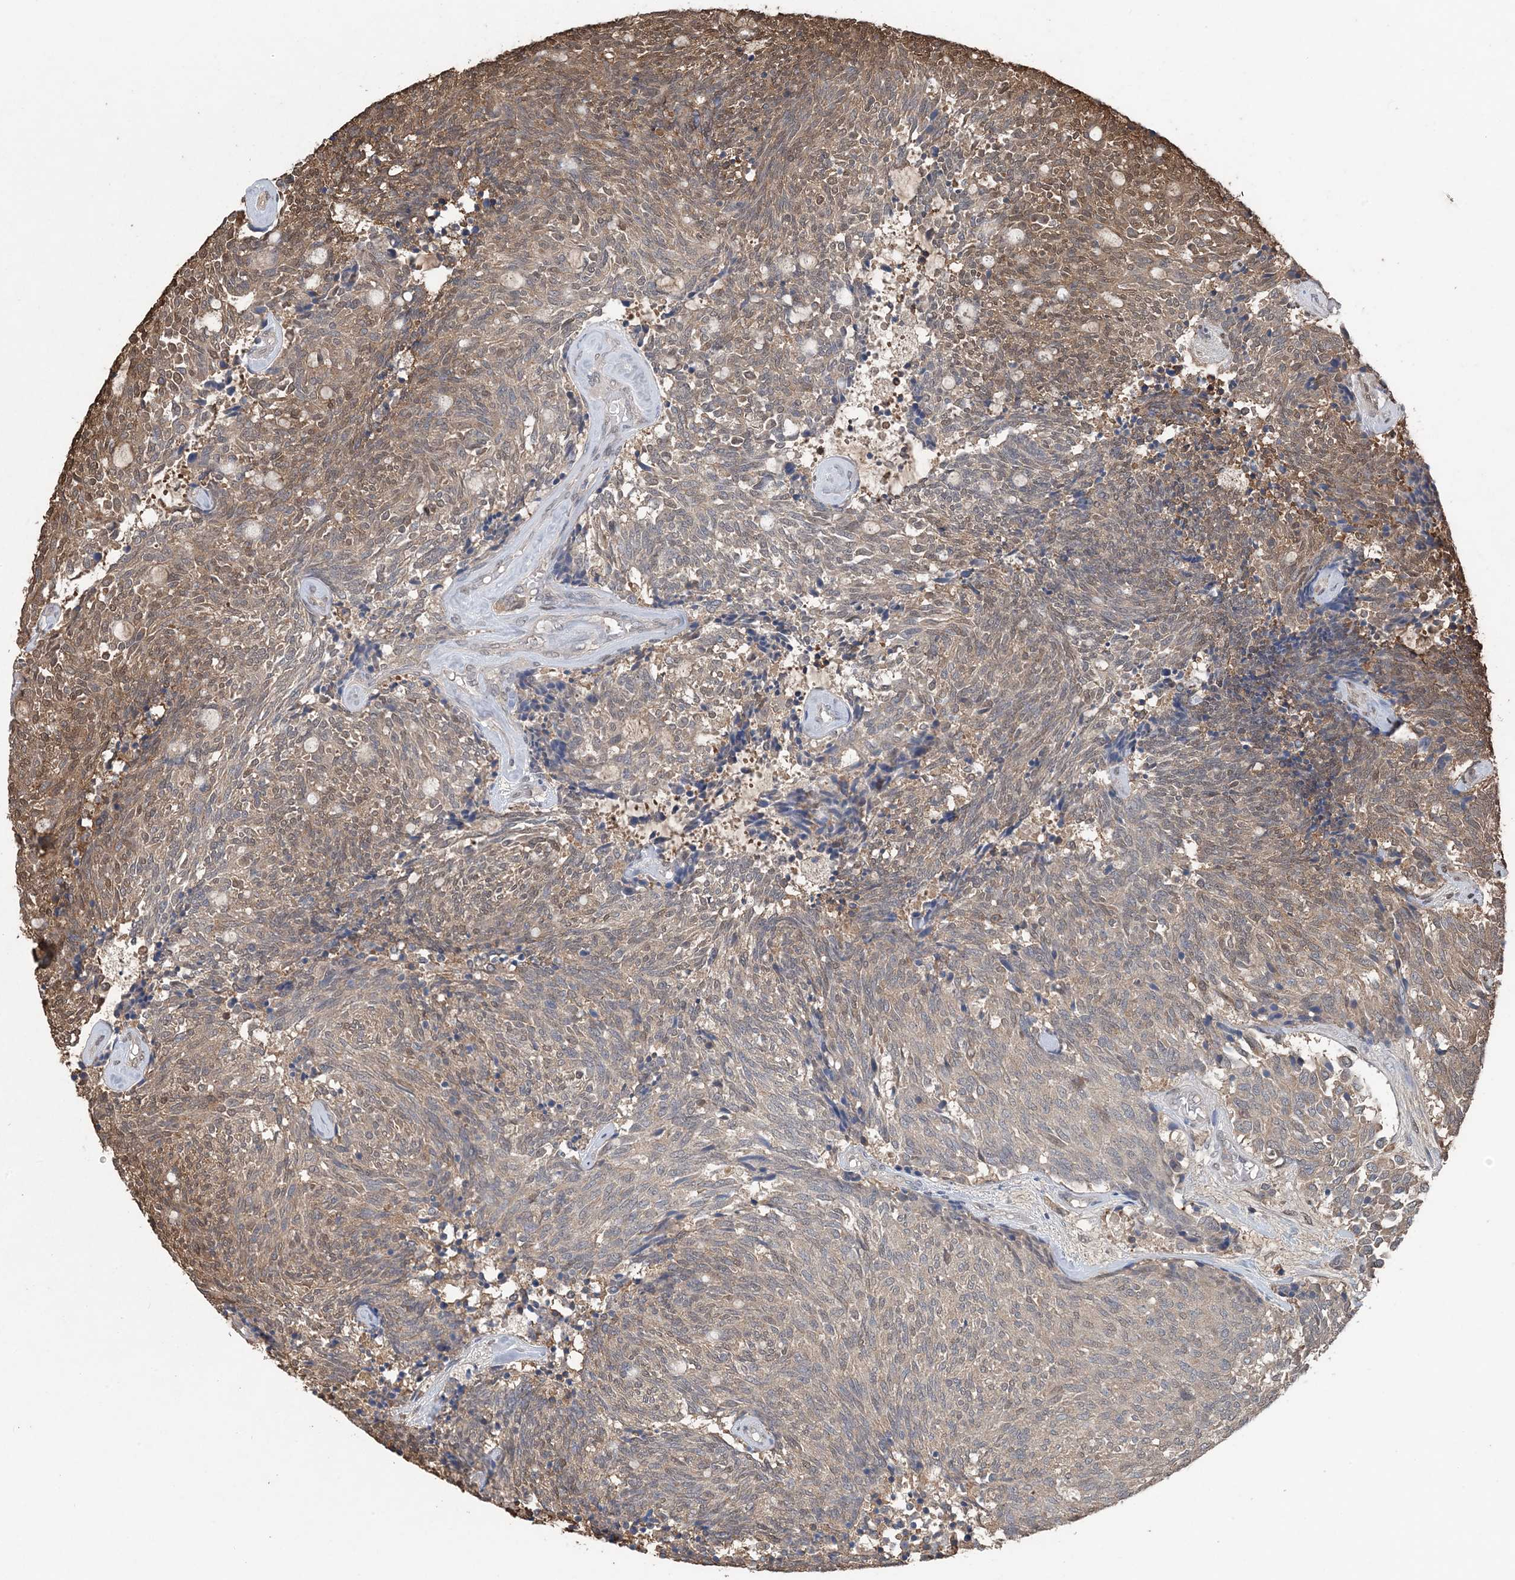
{"staining": {"intensity": "moderate", "quantity": ">75%", "location": "cytoplasmic/membranous,nuclear"}, "tissue": "carcinoid", "cell_type": "Tumor cells", "image_type": "cancer", "snomed": [{"axis": "morphology", "description": "Carcinoid, malignant, NOS"}, {"axis": "topography", "description": "Pancreas"}], "caption": "Moderate cytoplasmic/membranous and nuclear positivity is identified in about >75% of tumor cells in carcinoid (malignant). (DAB IHC, brown staining for protein, blue staining for nuclei).", "gene": "HIKESHI", "patient": {"sex": "female", "age": 54}}